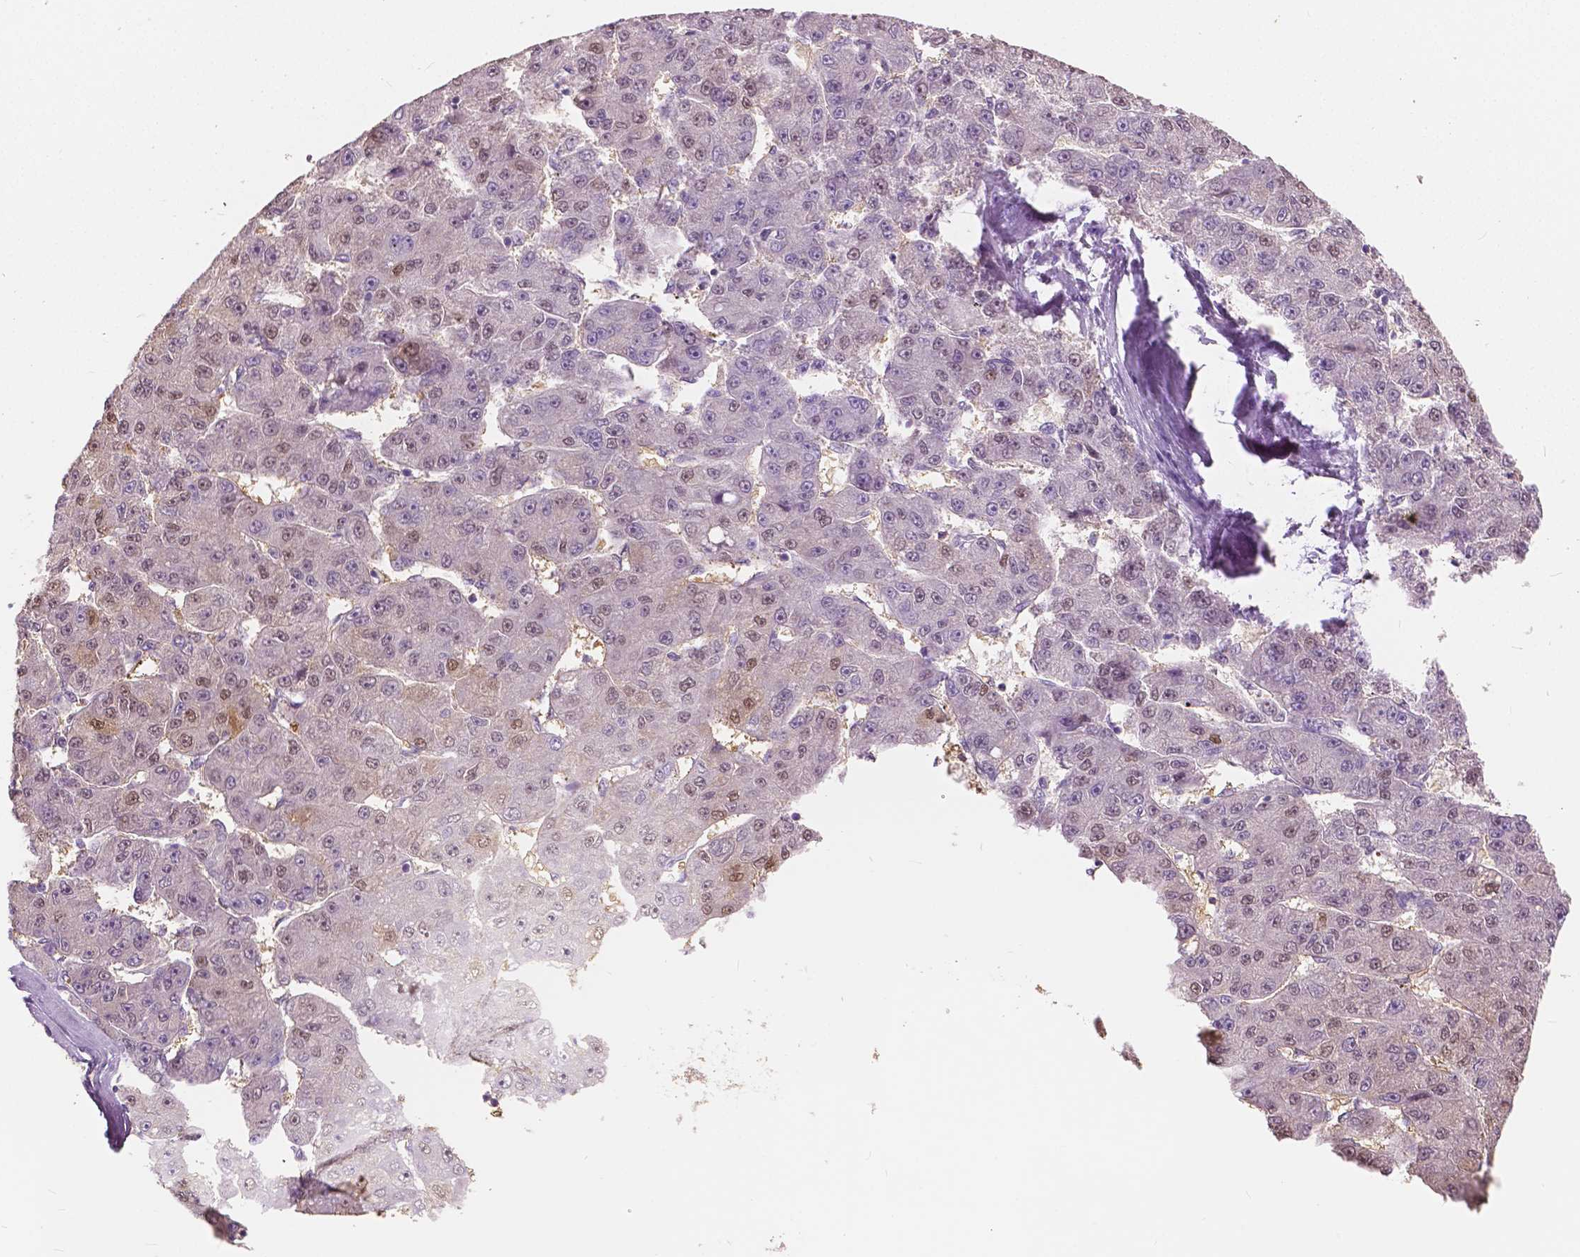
{"staining": {"intensity": "moderate", "quantity": "<25%", "location": "nuclear"}, "tissue": "liver cancer", "cell_type": "Tumor cells", "image_type": "cancer", "snomed": [{"axis": "morphology", "description": "Carcinoma, Hepatocellular, NOS"}, {"axis": "topography", "description": "Liver"}], "caption": "An image of liver cancer (hepatocellular carcinoma) stained for a protein shows moderate nuclear brown staining in tumor cells.", "gene": "TKFC", "patient": {"sex": "male", "age": 67}}